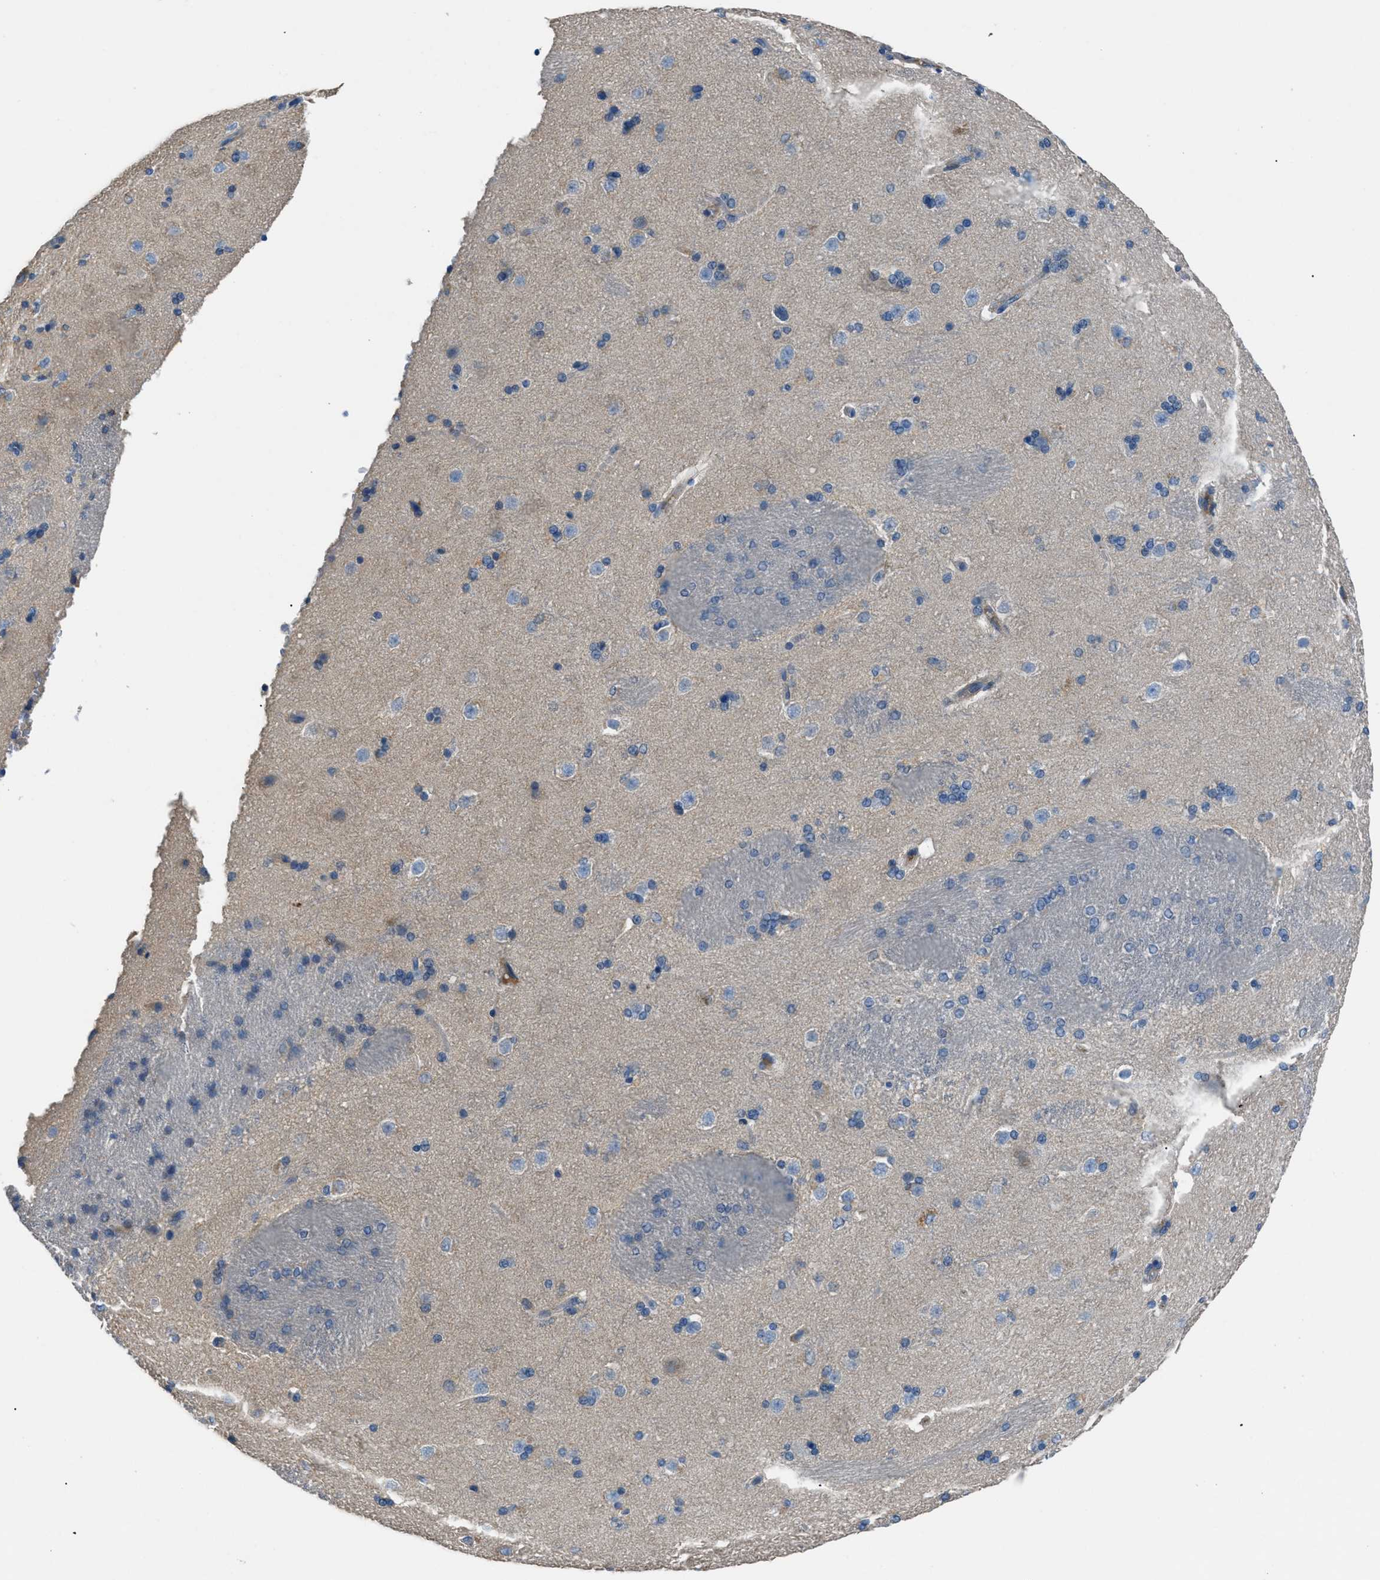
{"staining": {"intensity": "negative", "quantity": "none", "location": "none"}, "tissue": "caudate", "cell_type": "Glial cells", "image_type": "normal", "snomed": [{"axis": "morphology", "description": "Normal tissue, NOS"}, {"axis": "topography", "description": "Lateral ventricle wall"}], "caption": "High magnification brightfield microscopy of normal caudate stained with DAB (3,3'-diaminobenzidine) (brown) and counterstained with hematoxylin (blue): glial cells show no significant staining.", "gene": "SGCZ", "patient": {"sex": "female", "age": 19}}